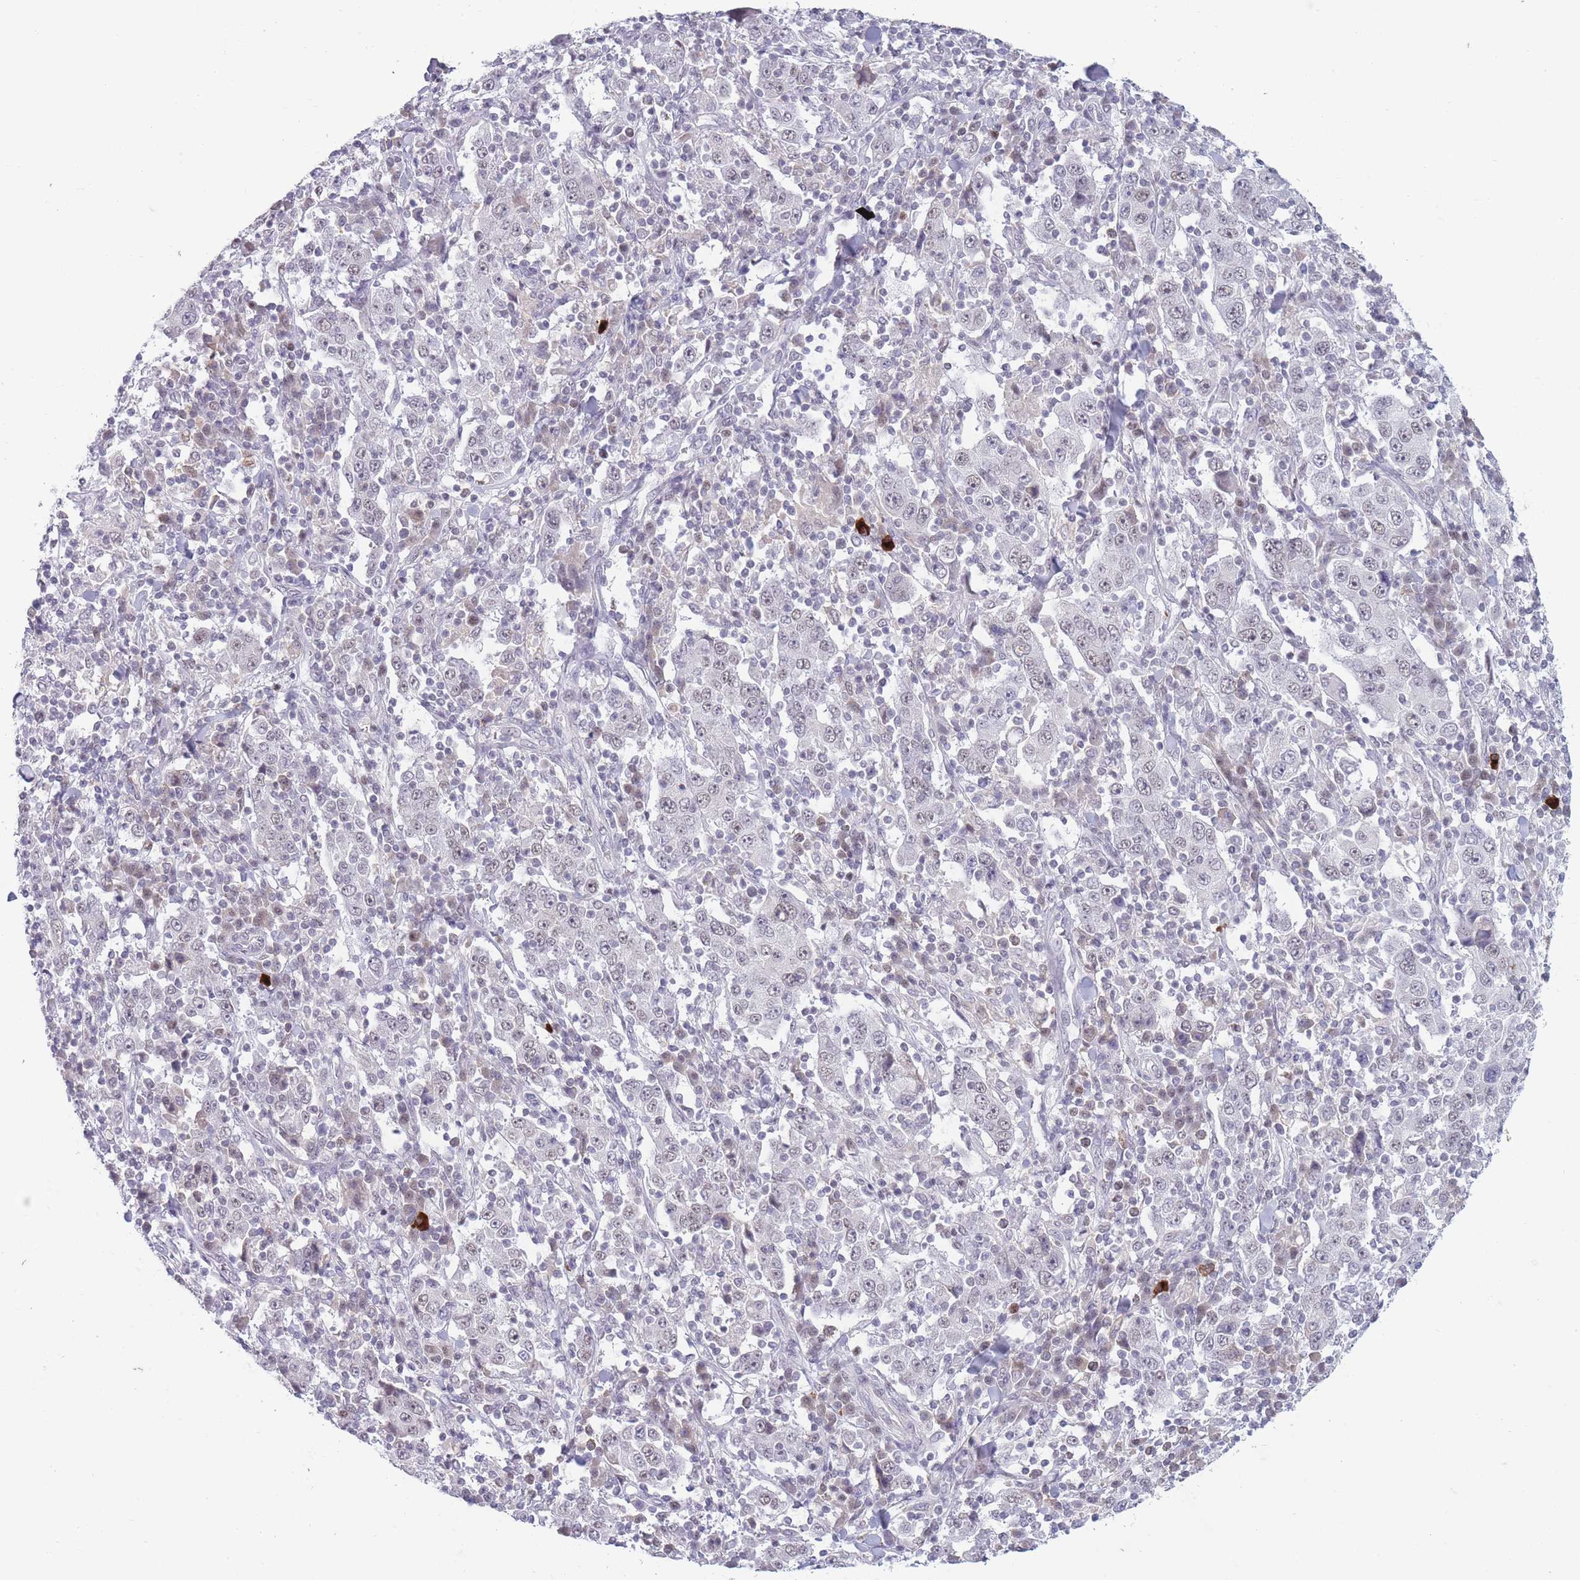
{"staining": {"intensity": "weak", "quantity": "<25%", "location": "nuclear"}, "tissue": "stomach cancer", "cell_type": "Tumor cells", "image_type": "cancer", "snomed": [{"axis": "morphology", "description": "Normal tissue, NOS"}, {"axis": "morphology", "description": "Adenocarcinoma, NOS"}, {"axis": "topography", "description": "Stomach, upper"}, {"axis": "topography", "description": "Stomach"}], "caption": "This image is of stomach cancer stained with immunohistochemistry to label a protein in brown with the nuclei are counter-stained blue. There is no staining in tumor cells.", "gene": "ARID3B", "patient": {"sex": "male", "age": 59}}